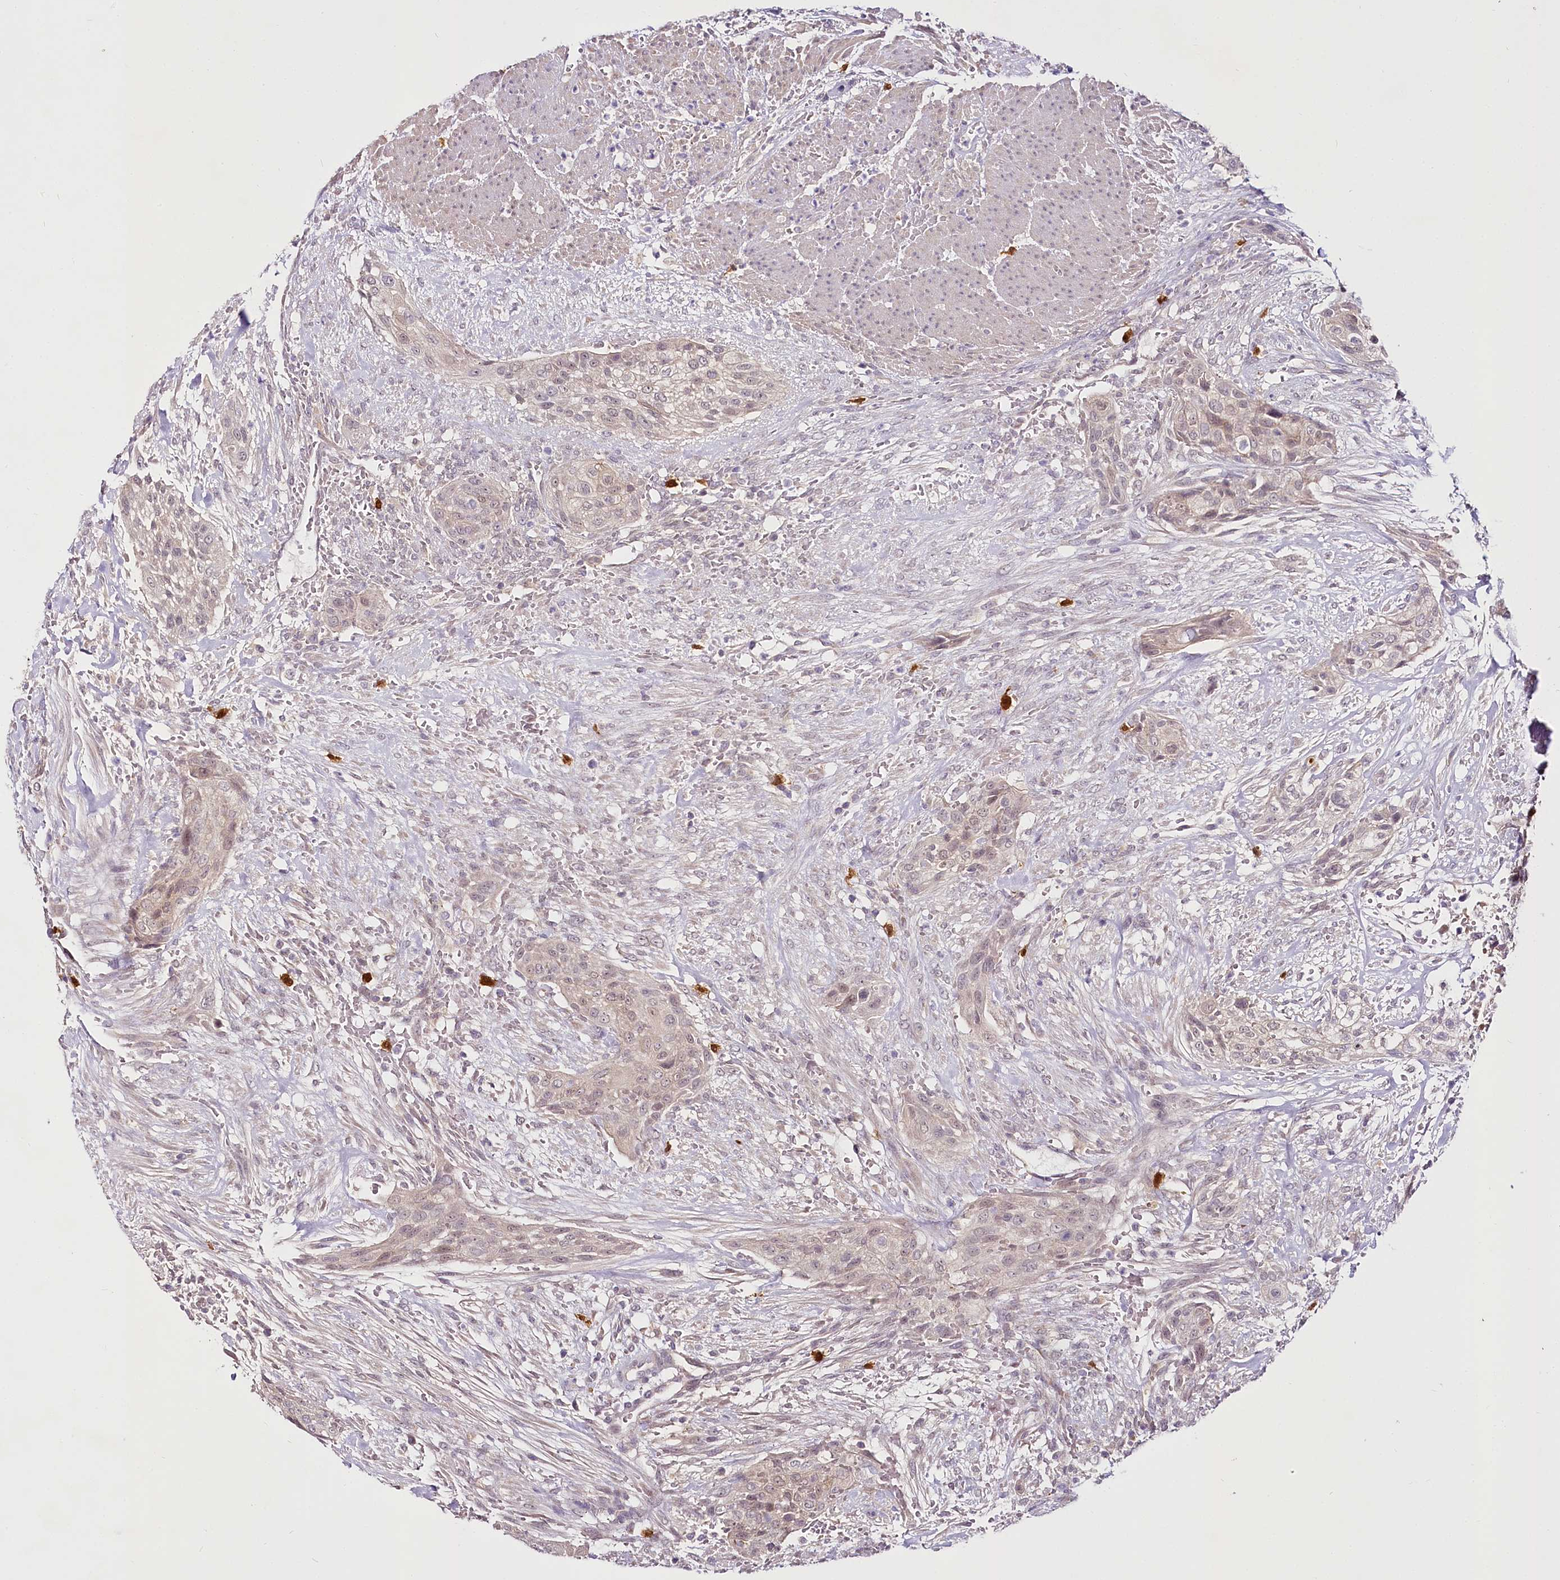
{"staining": {"intensity": "negative", "quantity": "none", "location": "none"}, "tissue": "urothelial cancer", "cell_type": "Tumor cells", "image_type": "cancer", "snomed": [{"axis": "morphology", "description": "Urothelial carcinoma, High grade"}, {"axis": "topography", "description": "Urinary bladder"}], "caption": "The immunohistochemistry (IHC) micrograph has no significant staining in tumor cells of high-grade urothelial carcinoma tissue.", "gene": "VWA5A", "patient": {"sex": "male", "age": 35}}